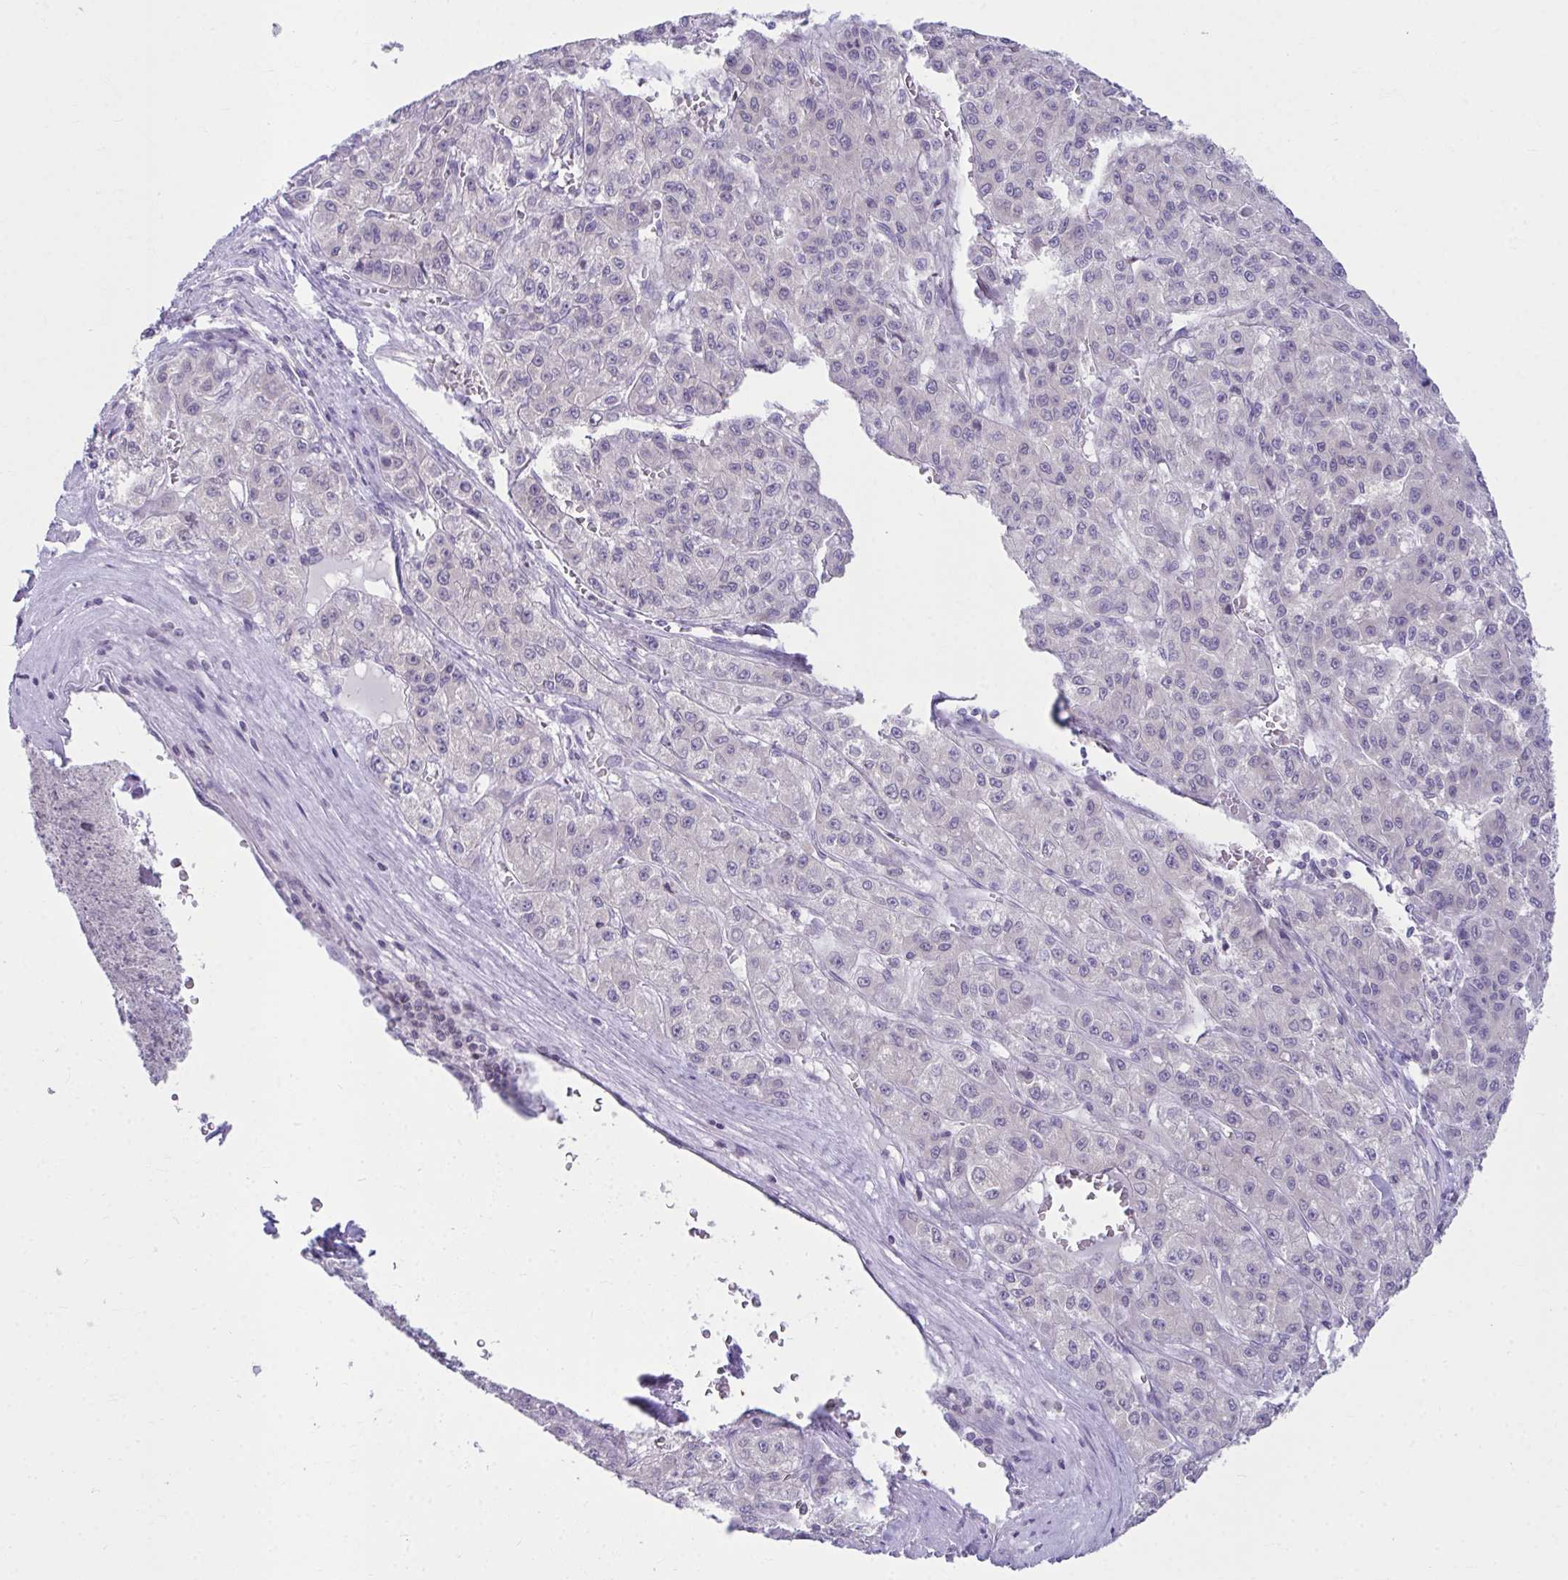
{"staining": {"intensity": "negative", "quantity": "none", "location": "none"}, "tissue": "liver cancer", "cell_type": "Tumor cells", "image_type": "cancer", "snomed": [{"axis": "morphology", "description": "Carcinoma, Hepatocellular, NOS"}, {"axis": "topography", "description": "Liver"}], "caption": "Liver cancer (hepatocellular carcinoma) stained for a protein using IHC shows no staining tumor cells.", "gene": "OR7A5", "patient": {"sex": "male", "age": 70}}